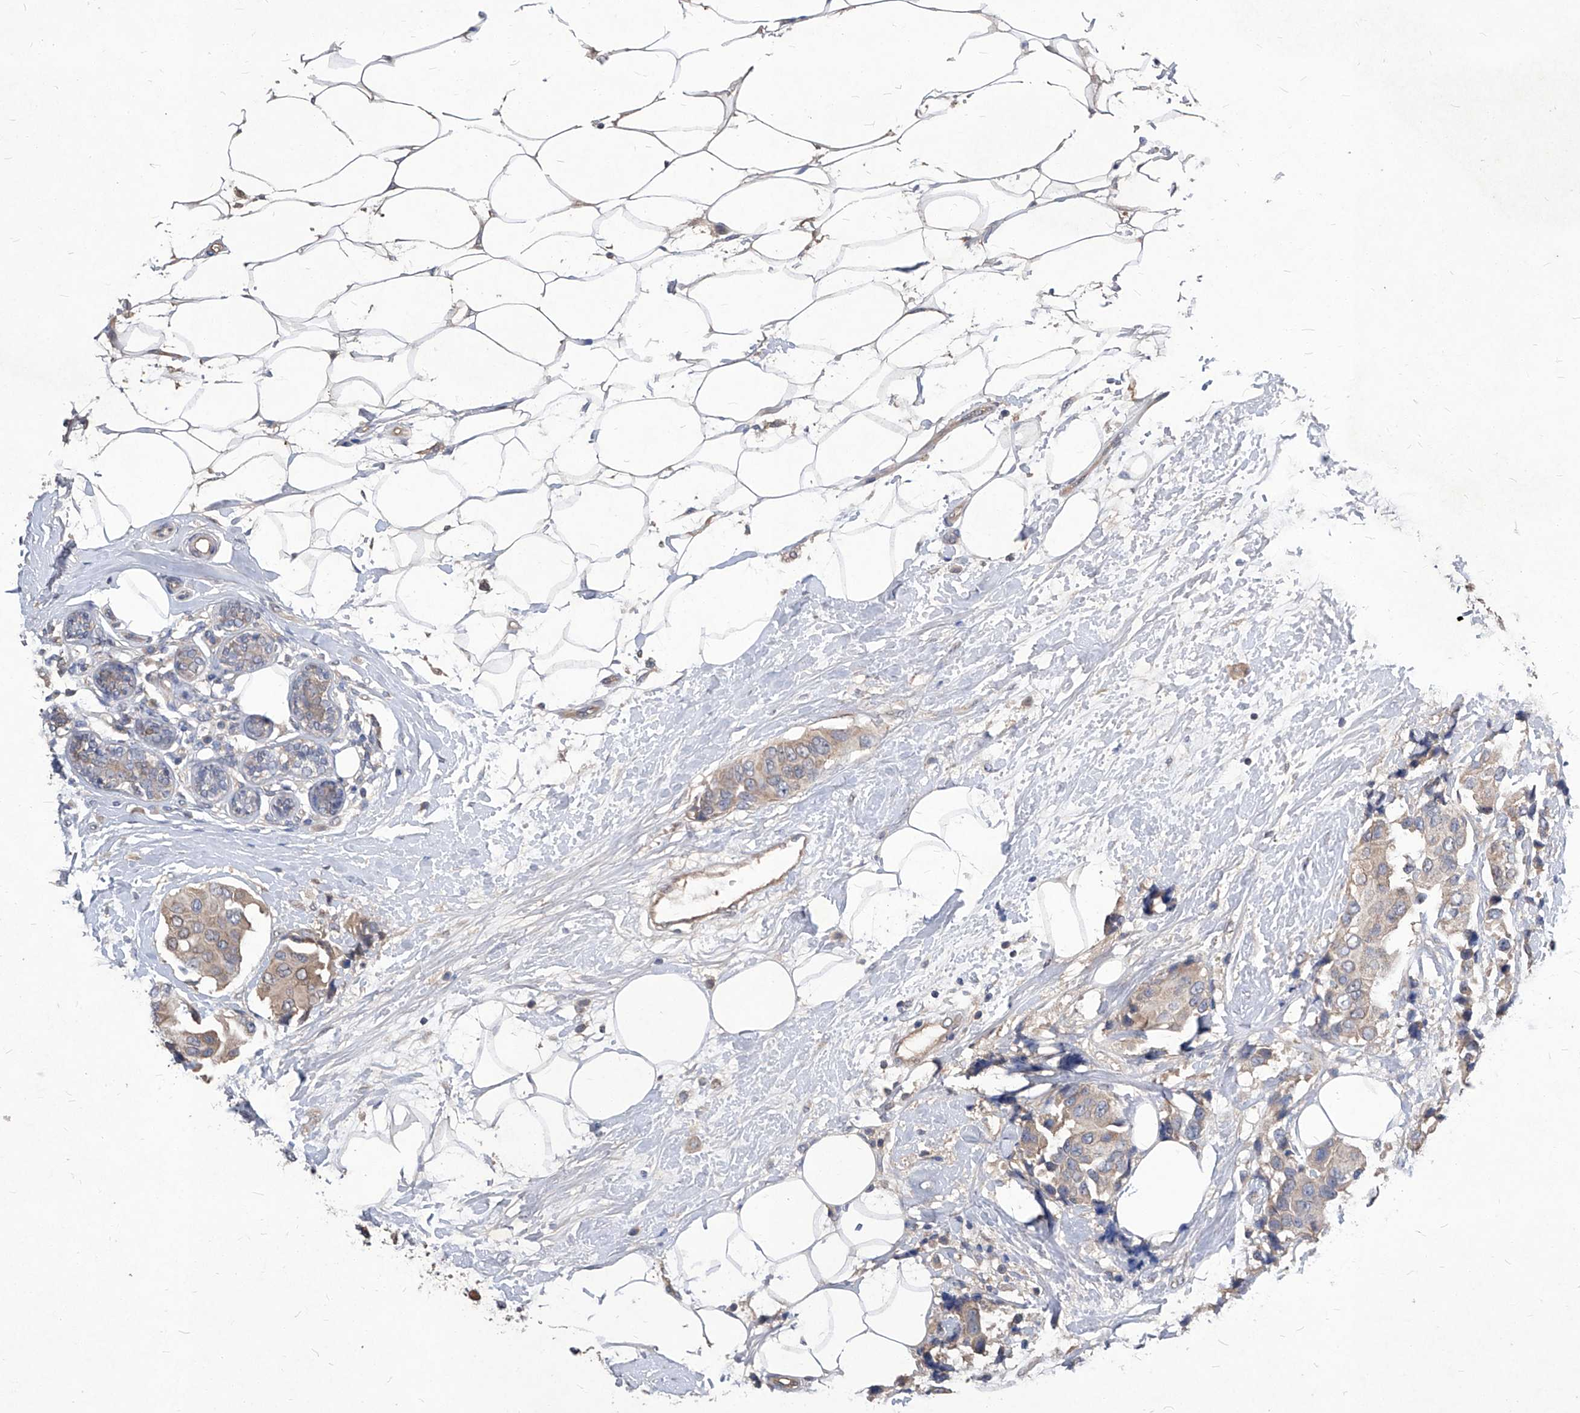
{"staining": {"intensity": "weak", "quantity": ">75%", "location": "cytoplasmic/membranous"}, "tissue": "breast cancer", "cell_type": "Tumor cells", "image_type": "cancer", "snomed": [{"axis": "morphology", "description": "Normal tissue, NOS"}, {"axis": "morphology", "description": "Duct carcinoma"}, {"axis": "topography", "description": "Breast"}], "caption": "High-power microscopy captured an immunohistochemistry (IHC) photomicrograph of infiltrating ductal carcinoma (breast), revealing weak cytoplasmic/membranous expression in approximately >75% of tumor cells.", "gene": "SYNGR1", "patient": {"sex": "female", "age": 39}}